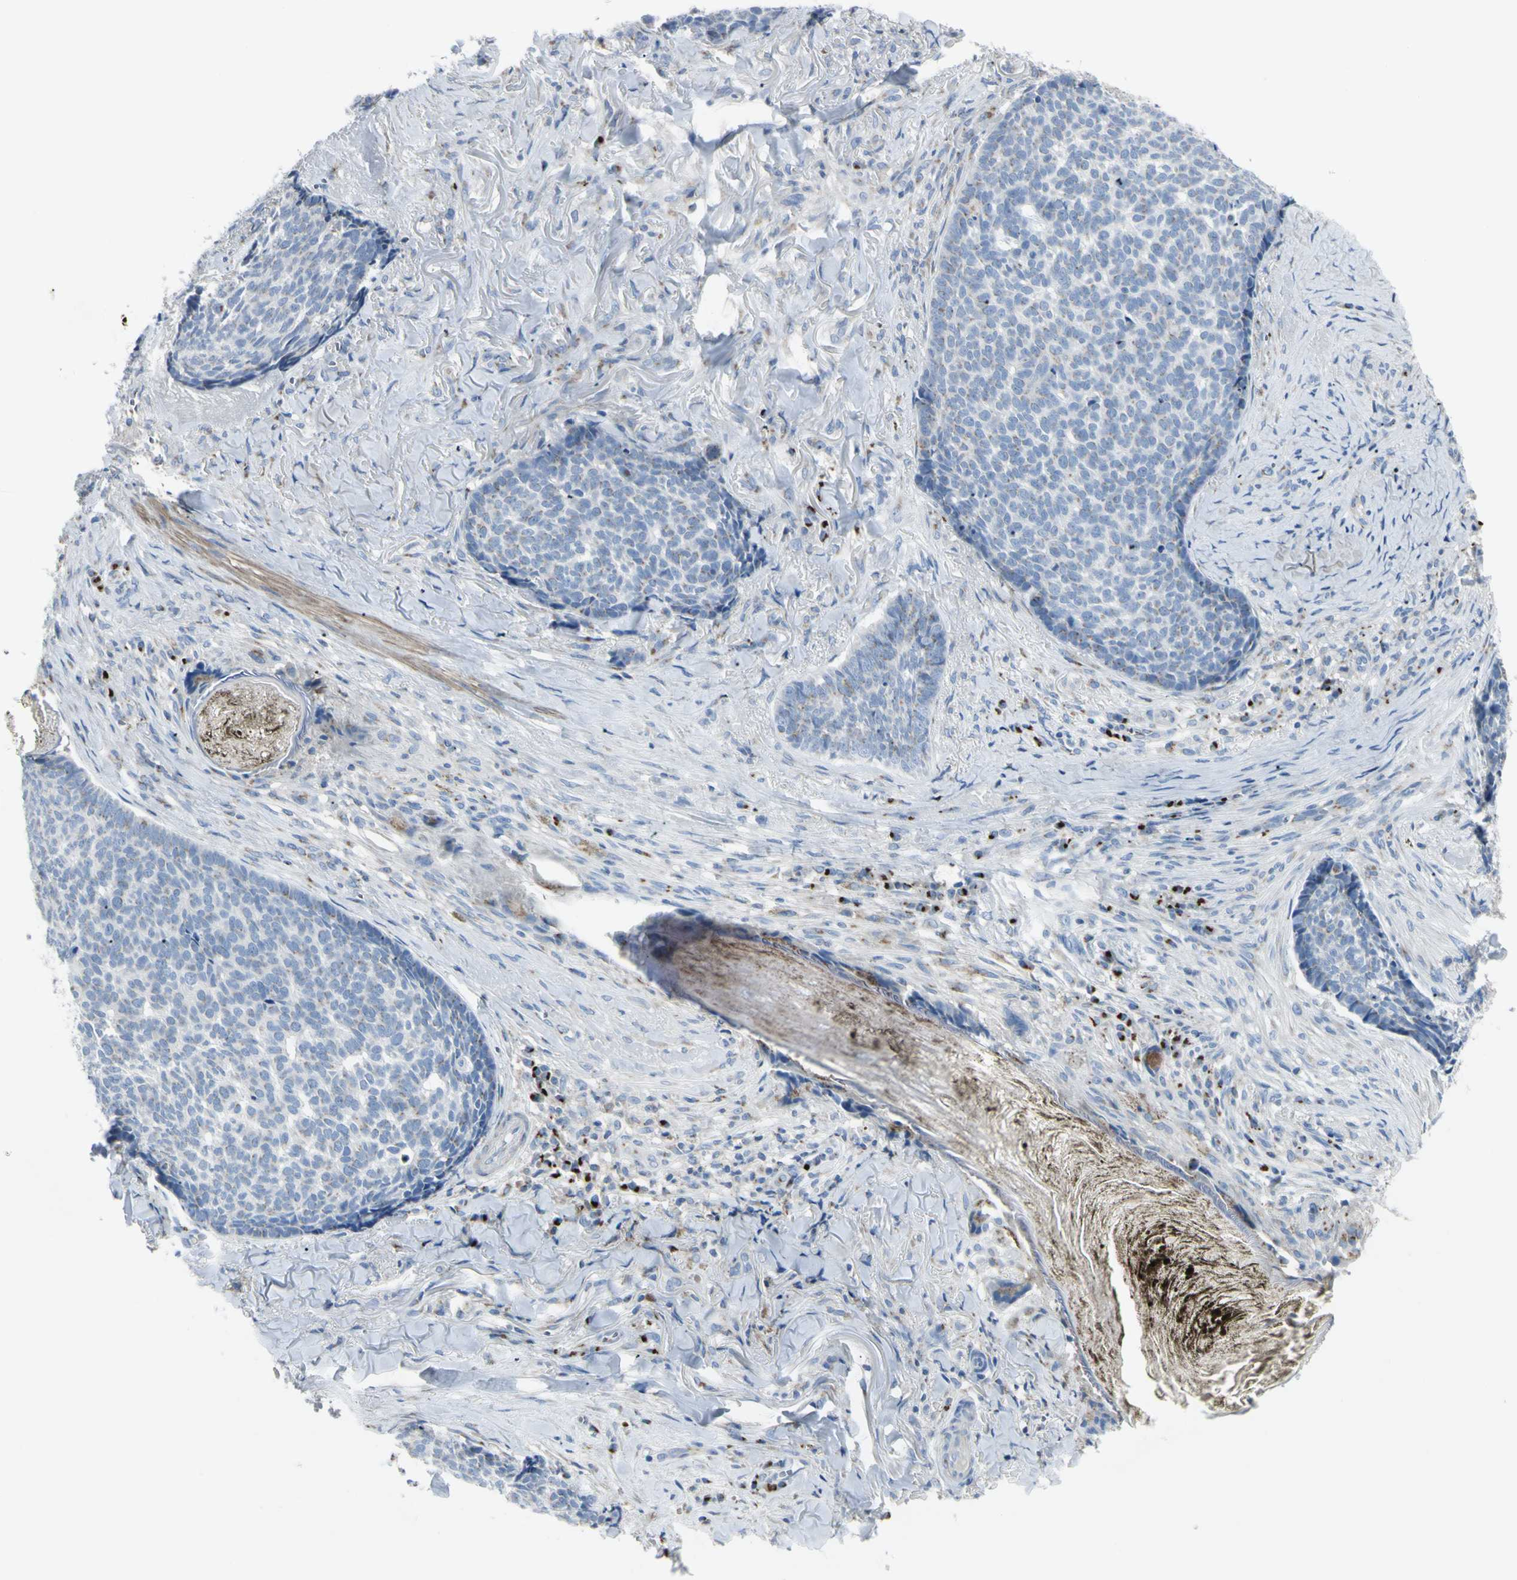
{"staining": {"intensity": "weak", "quantity": "<25%", "location": "cytoplasmic/membranous"}, "tissue": "skin cancer", "cell_type": "Tumor cells", "image_type": "cancer", "snomed": [{"axis": "morphology", "description": "Basal cell carcinoma"}, {"axis": "topography", "description": "Skin"}], "caption": "An image of skin cancer (basal cell carcinoma) stained for a protein displays no brown staining in tumor cells.", "gene": "B4GALT3", "patient": {"sex": "male", "age": 84}}